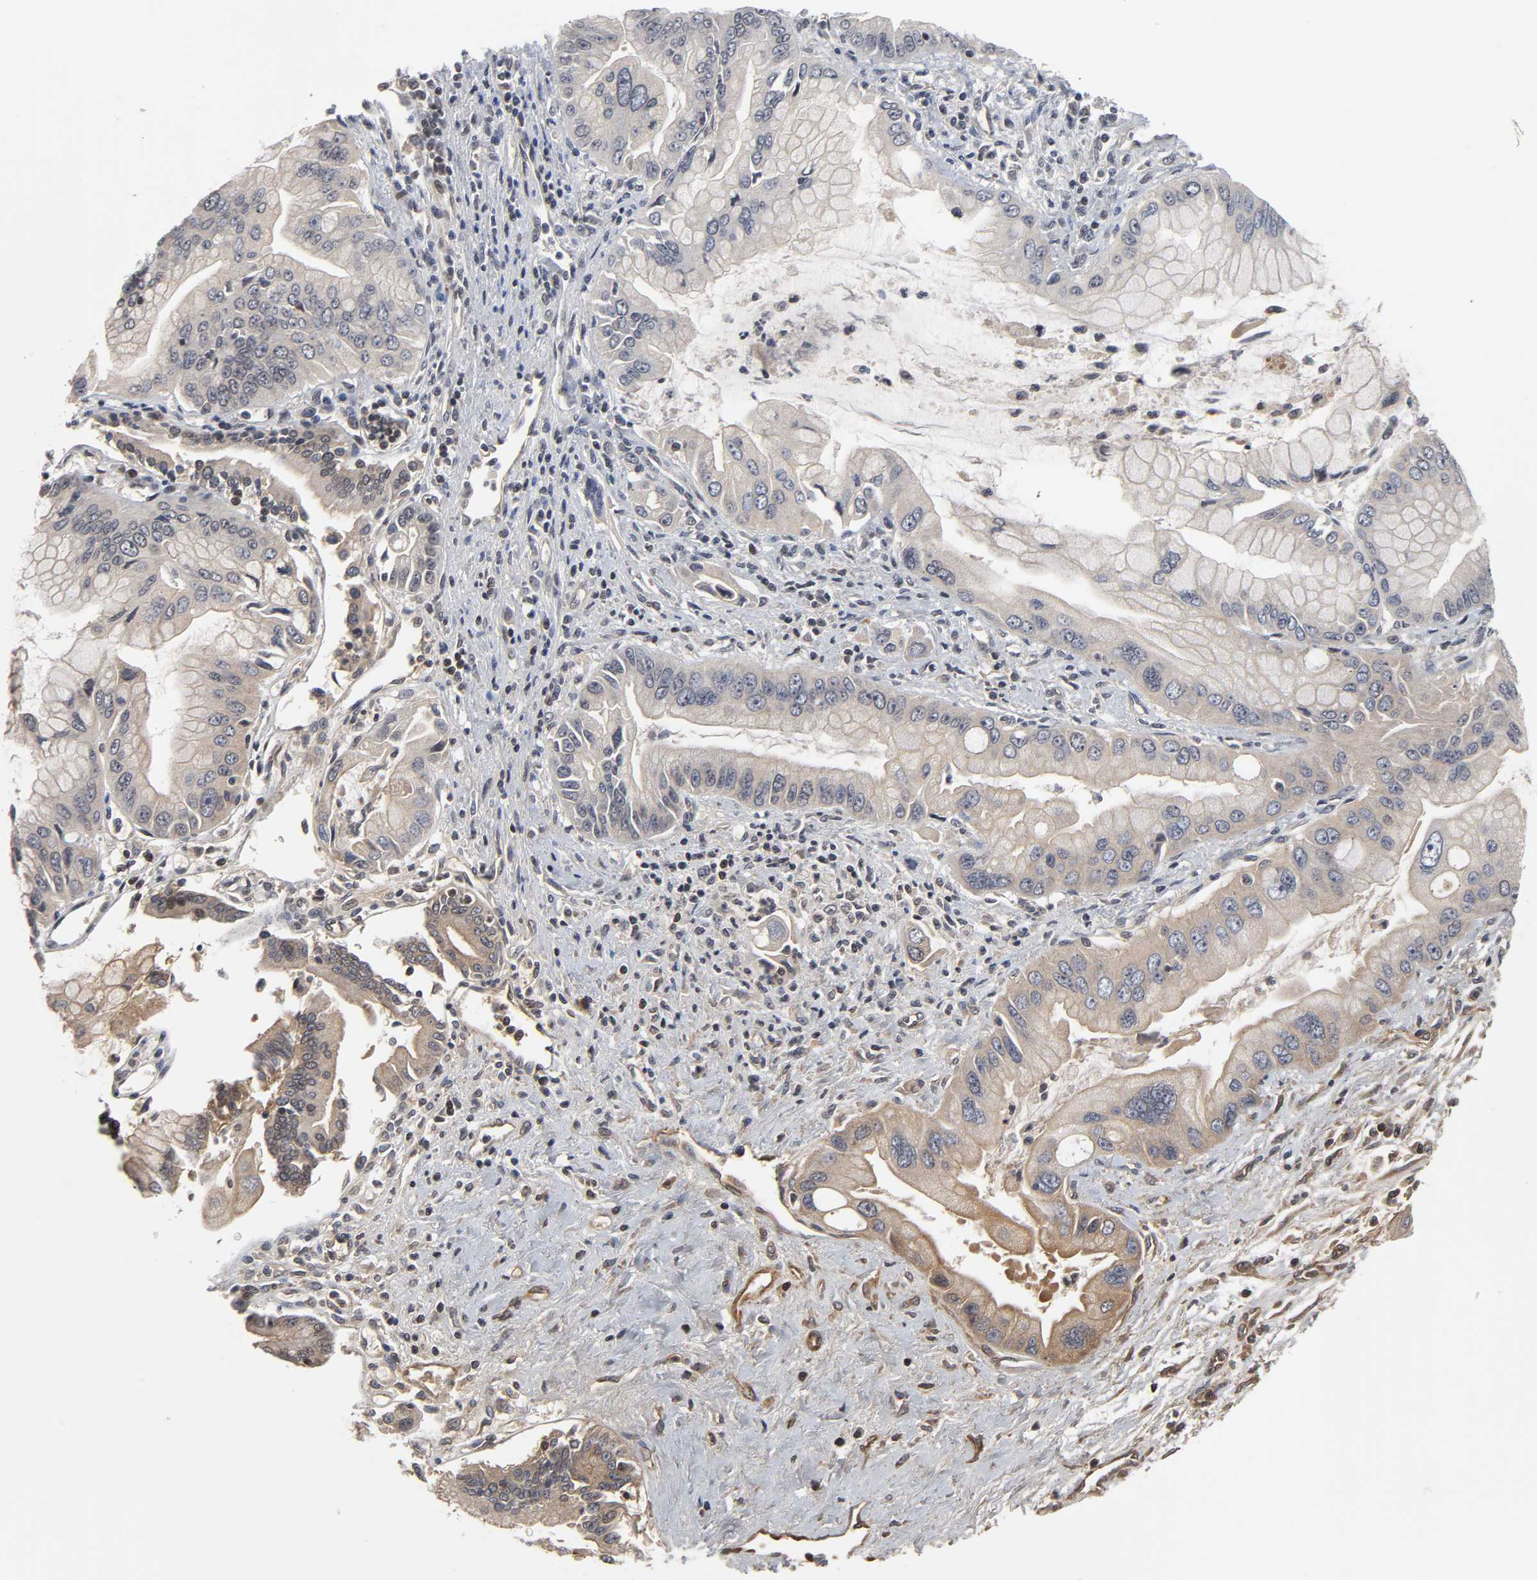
{"staining": {"intensity": "weak", "quantity": "25%-75%", "location": "cytoplasmic/membranous,nuclear"}, "tissue": "pancreatic cancer", "cell_type": "Tumor cells", "image_type": "cancer", "snomed": [{"axis": "morphology", "description": "Adenocarcinoma, NOS"}, {"axis": "topography", "description": "Pancreas"}], "caption": "Immunohistochemical staining of pancreatic adenocarcinoma shows weak cytoplasmic/membranous and nuclear protein expression in about 25%-75% of tumor cells.", "gene": "CPN2", "patient": {"sex": "male", "age": 59}}